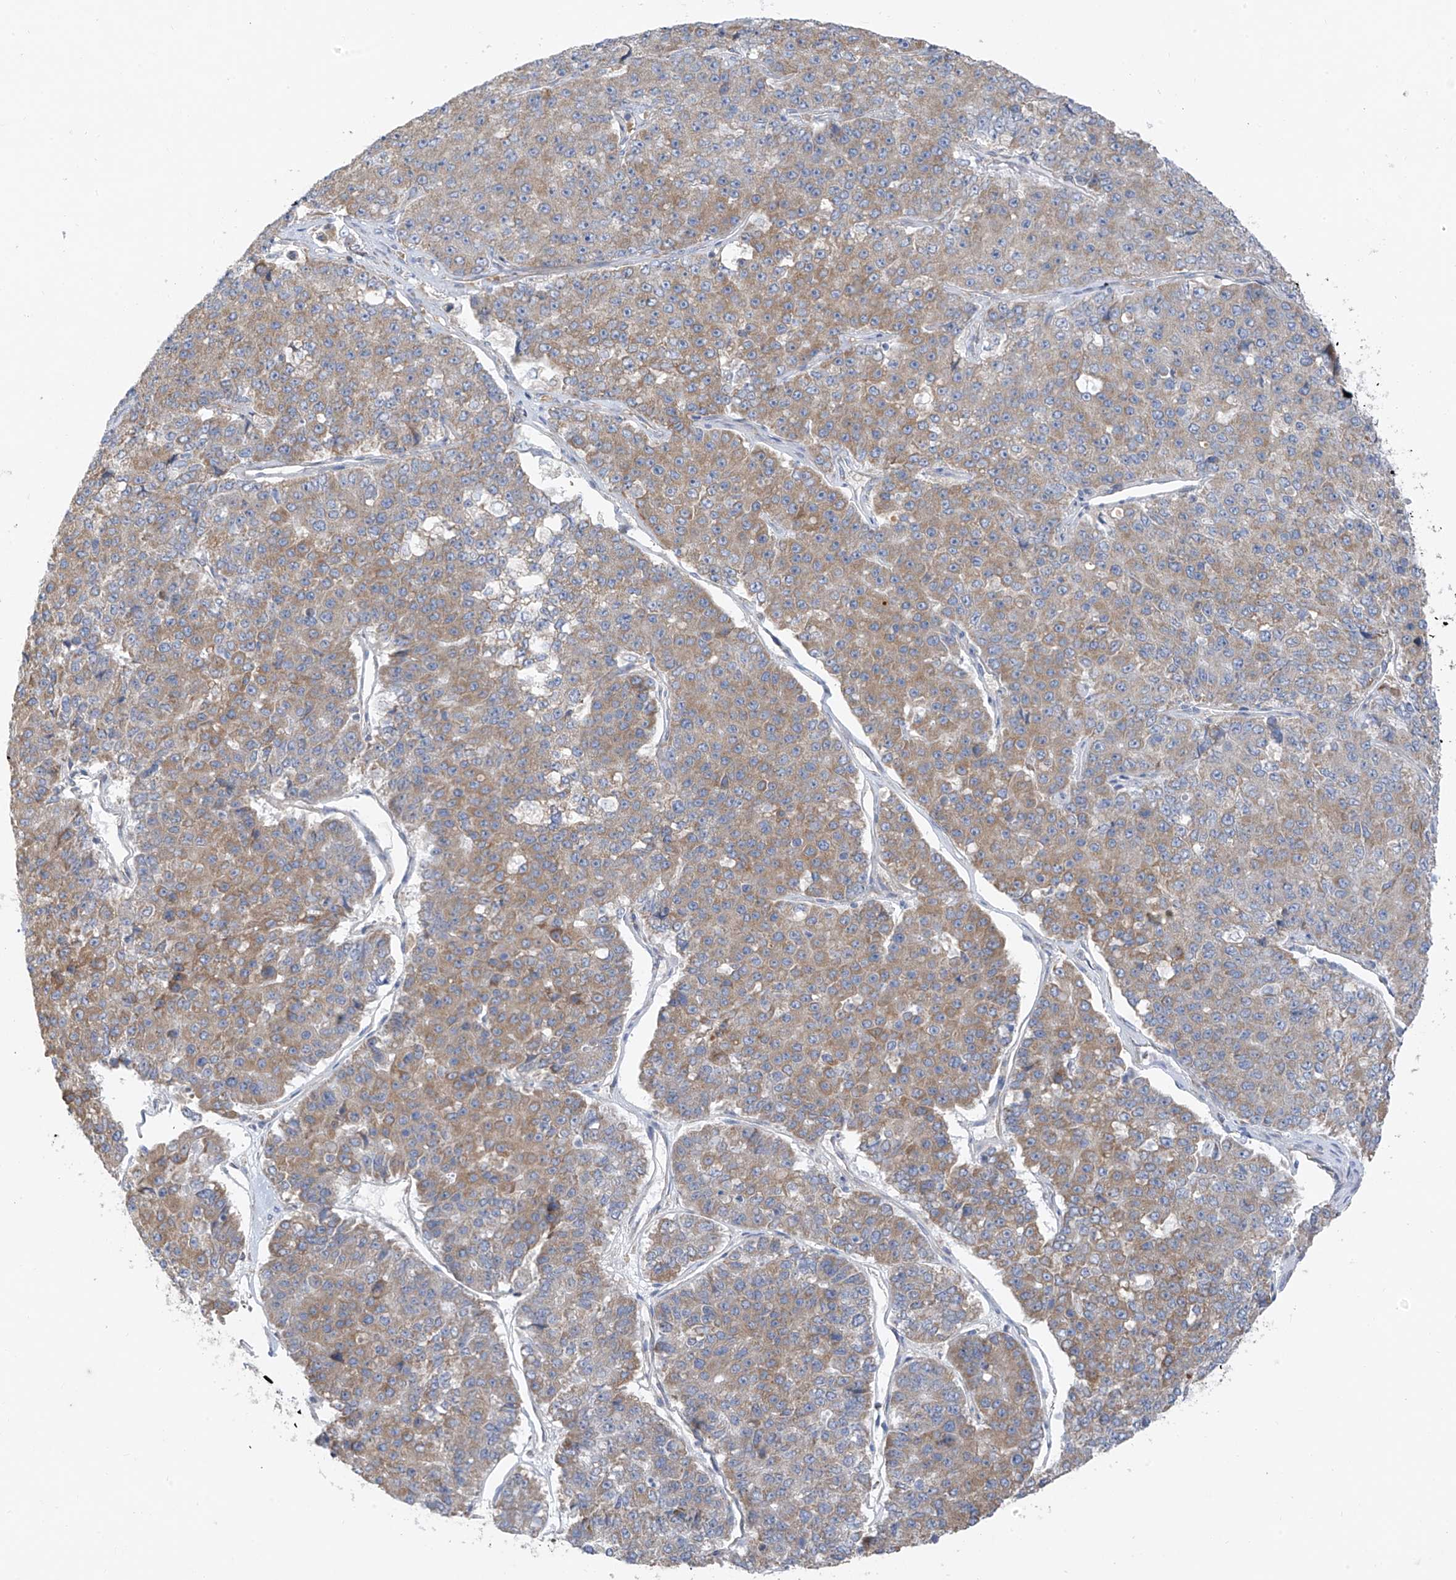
{"staining": {"intensity": "moderate", "quantity": "25%-75%", "location": "cytoplasmic/membranous"}, "tissue": "pancreatic cancer", "cell_type": "Tumor cells", "image_type": "cancer", "snomed": [{"axis": "morphology", "description": "Adenocarcinoma, NOS"}, {"axis": "topography", "description": "Pancreas"}], "caption": "About 25%-75% of tumor cells in adenocarcinoma (pancreatic) display moderate cytoplasmic/membranous protein expression as visualized by brown immunohistochemical staining.", "gene": "EOMES", "patient": {"sex": "male", "age": 50}}